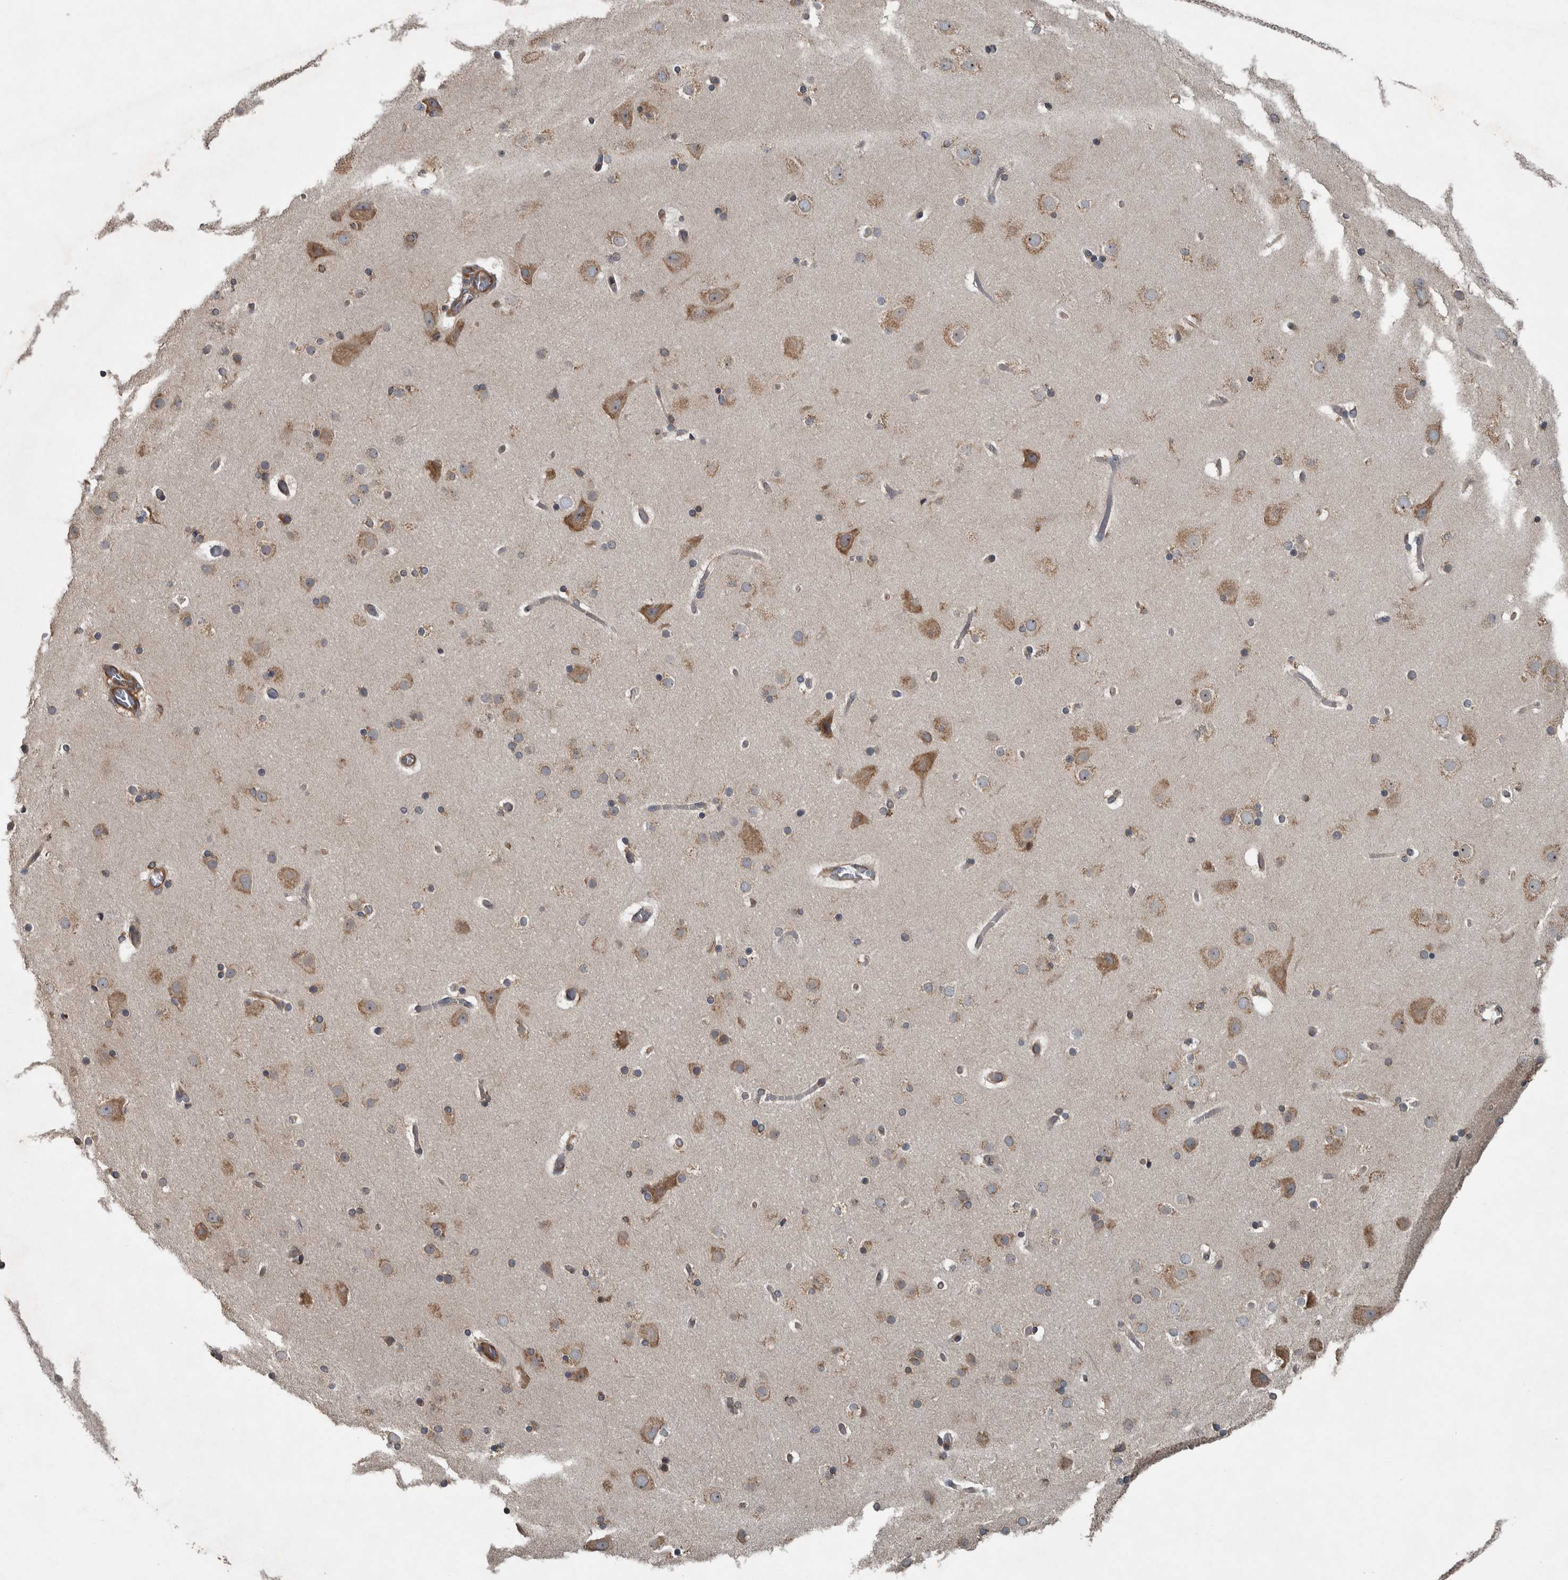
{"staining": {"intensity": "moderate", "quantity": "25%-75%", "location": "cytoplasmic/membranous"}, "tissue": "cerebral cortex", "cell_type": "Endothelial cells", "image_type": "normal", "snomed": [{"axis": "morphology", "description": "Normal tissue, NOS"}, {"axis": "topography", "description": "Cerebral cortex"}], "caption": "DAB immunohistochemical staining of unremarkable cerebral cortex exhibits moderate cytoplasmic/membranous protein expression in about 25%-75% of endothelial cells.", "gene": "EXOC8", "patient": {"sex": "male", "age": 57}}